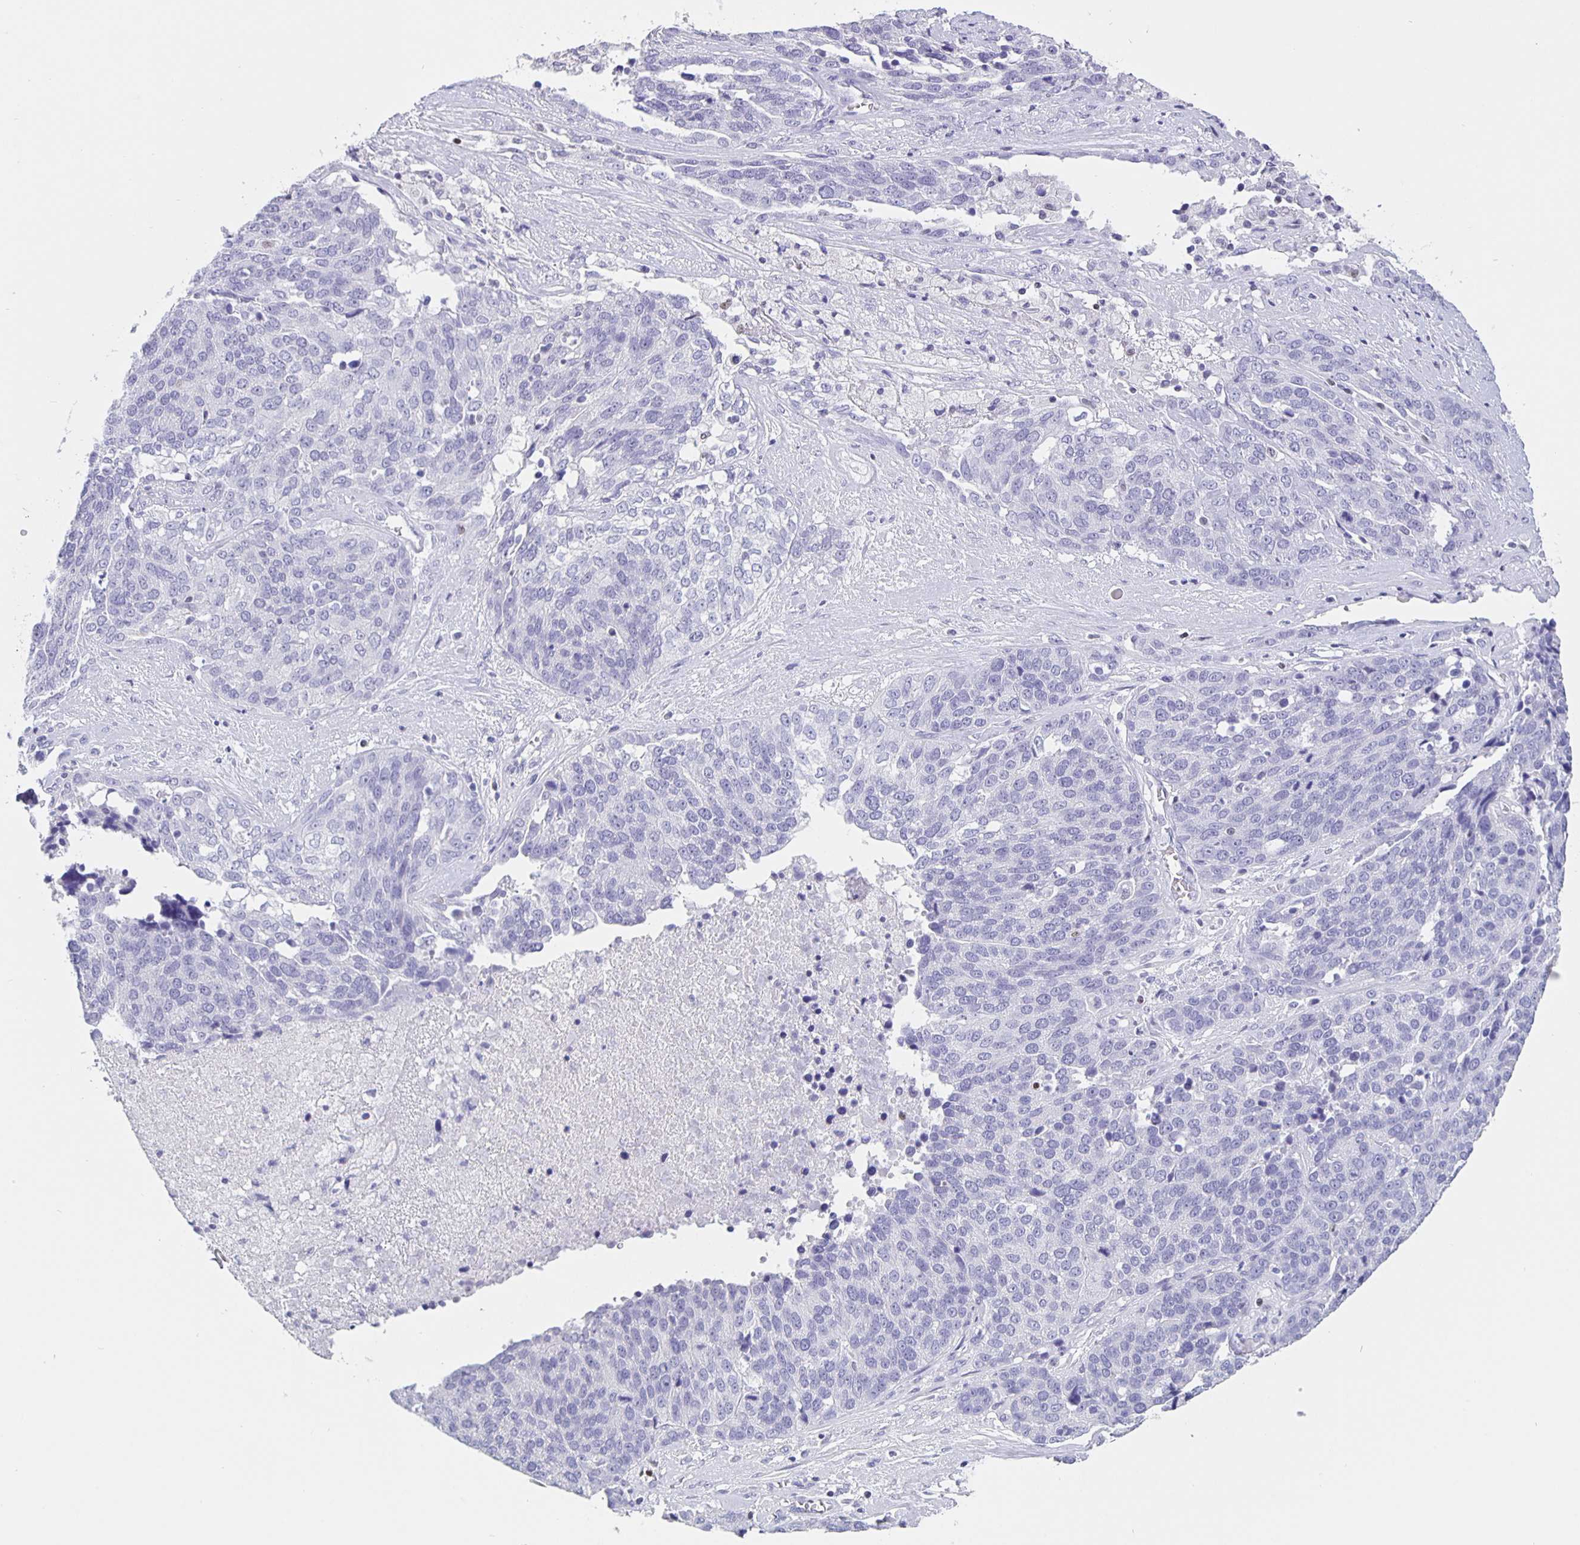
{"staining": {"intensity": "negative", "quantity": "none", "location": "none"}, "tissue": "ovarian cancer", "cell_type": "Tumor cells", "image_type": "cancer", "snomed": [{"axis": "morphology", "description": "Cystadenocarcinoma, serous, NOS"}, {"axis": "topography", "description": "Ovary"}], "caption": "Protein analysis of ovarian cancer exhibits no significant expression in tumor cells.", "gene": "SATB2", "patient": {"sex": "female", "age": 44}}